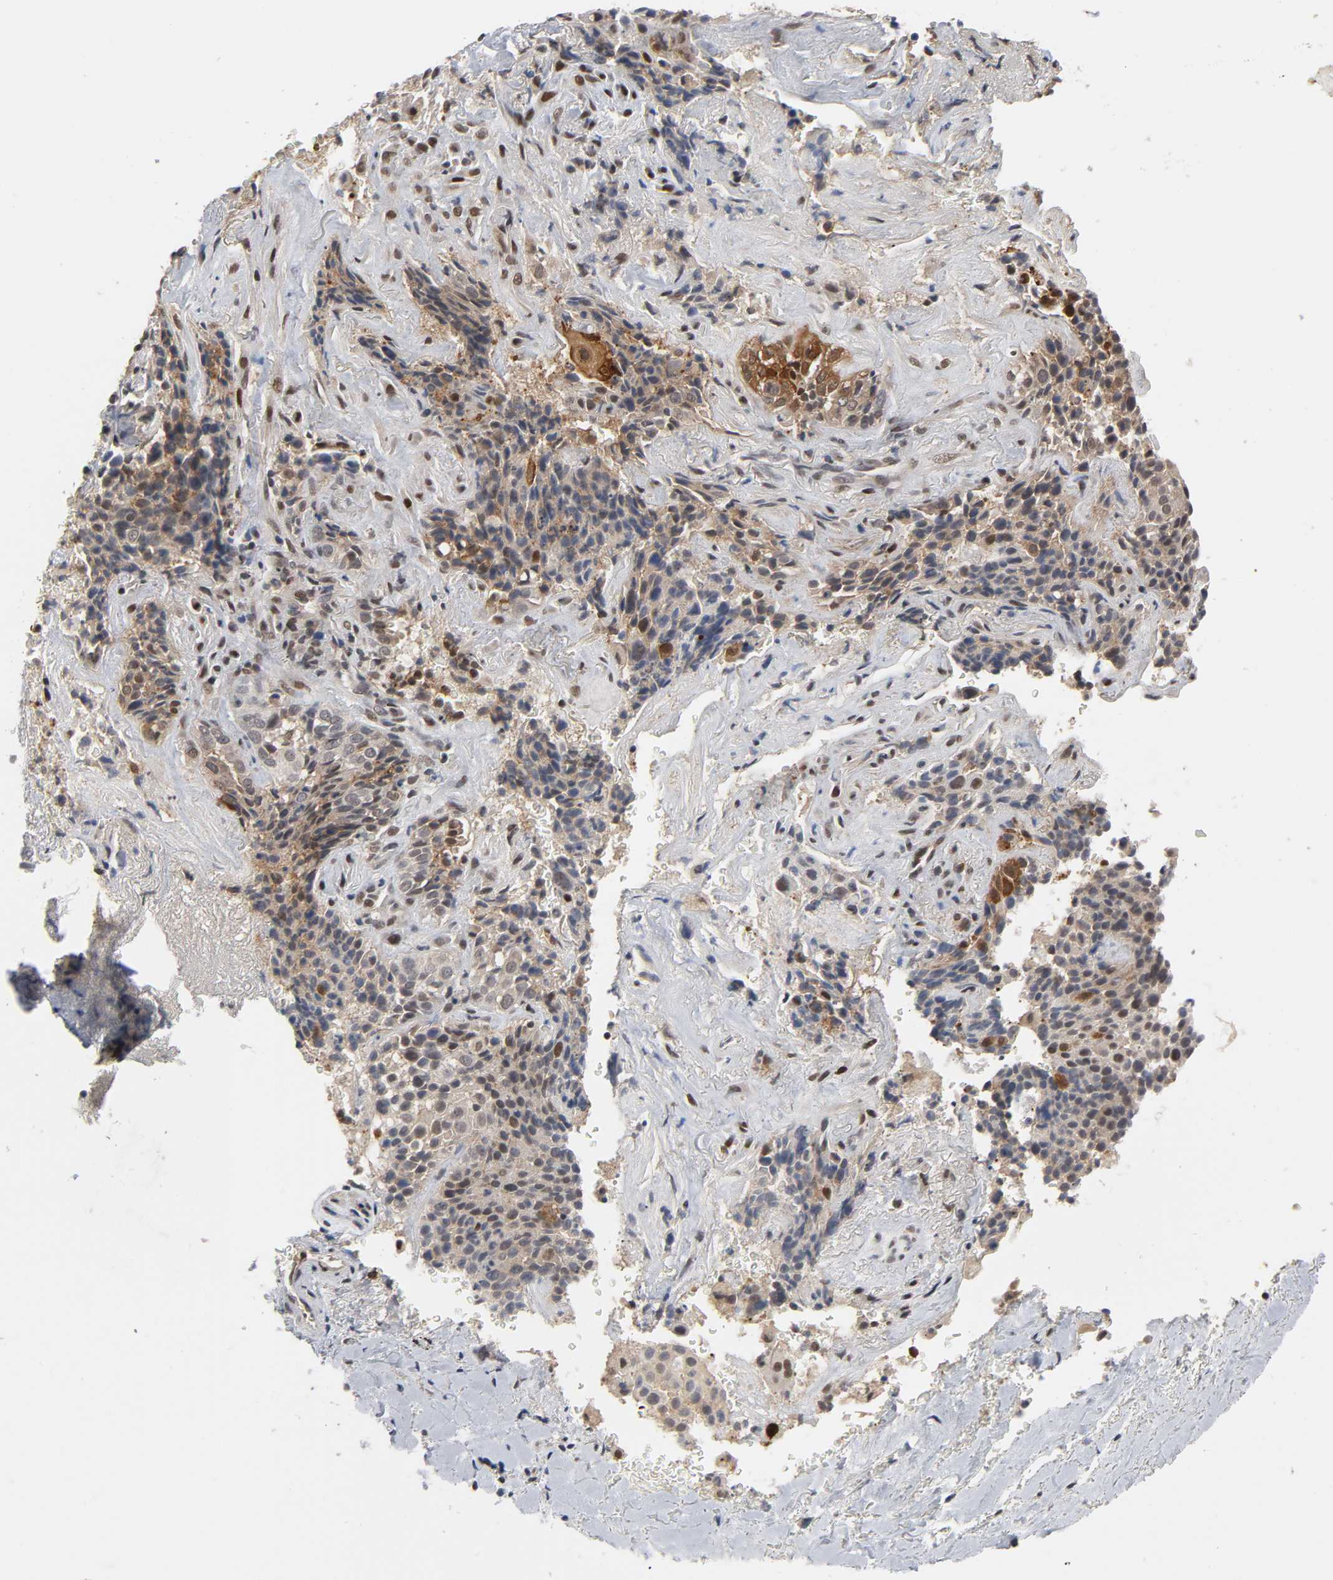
{"staining": {"intensity": "moderate", "quantity": "25%-75%", "location": "cytoplasmic/membranous,nuclear"}, "tissue": "lung cancer", "cell_type": "Tumor cells", "image_type": "cancer", "snomed": [{"axis": "morphology", "description": "Squamous cell carcinoma, NOS"}, {"axis": "topography", "description": "Lung"}], "caption": "Immunohistochemical staining of human lung cancer shows medium levels of moderate cytoplasmic/membranous and nuclear staining in approximately 25%-75% of tumor cells.", "gene": "HTR1E", "patient": {"sex": "male", "age": 54}}